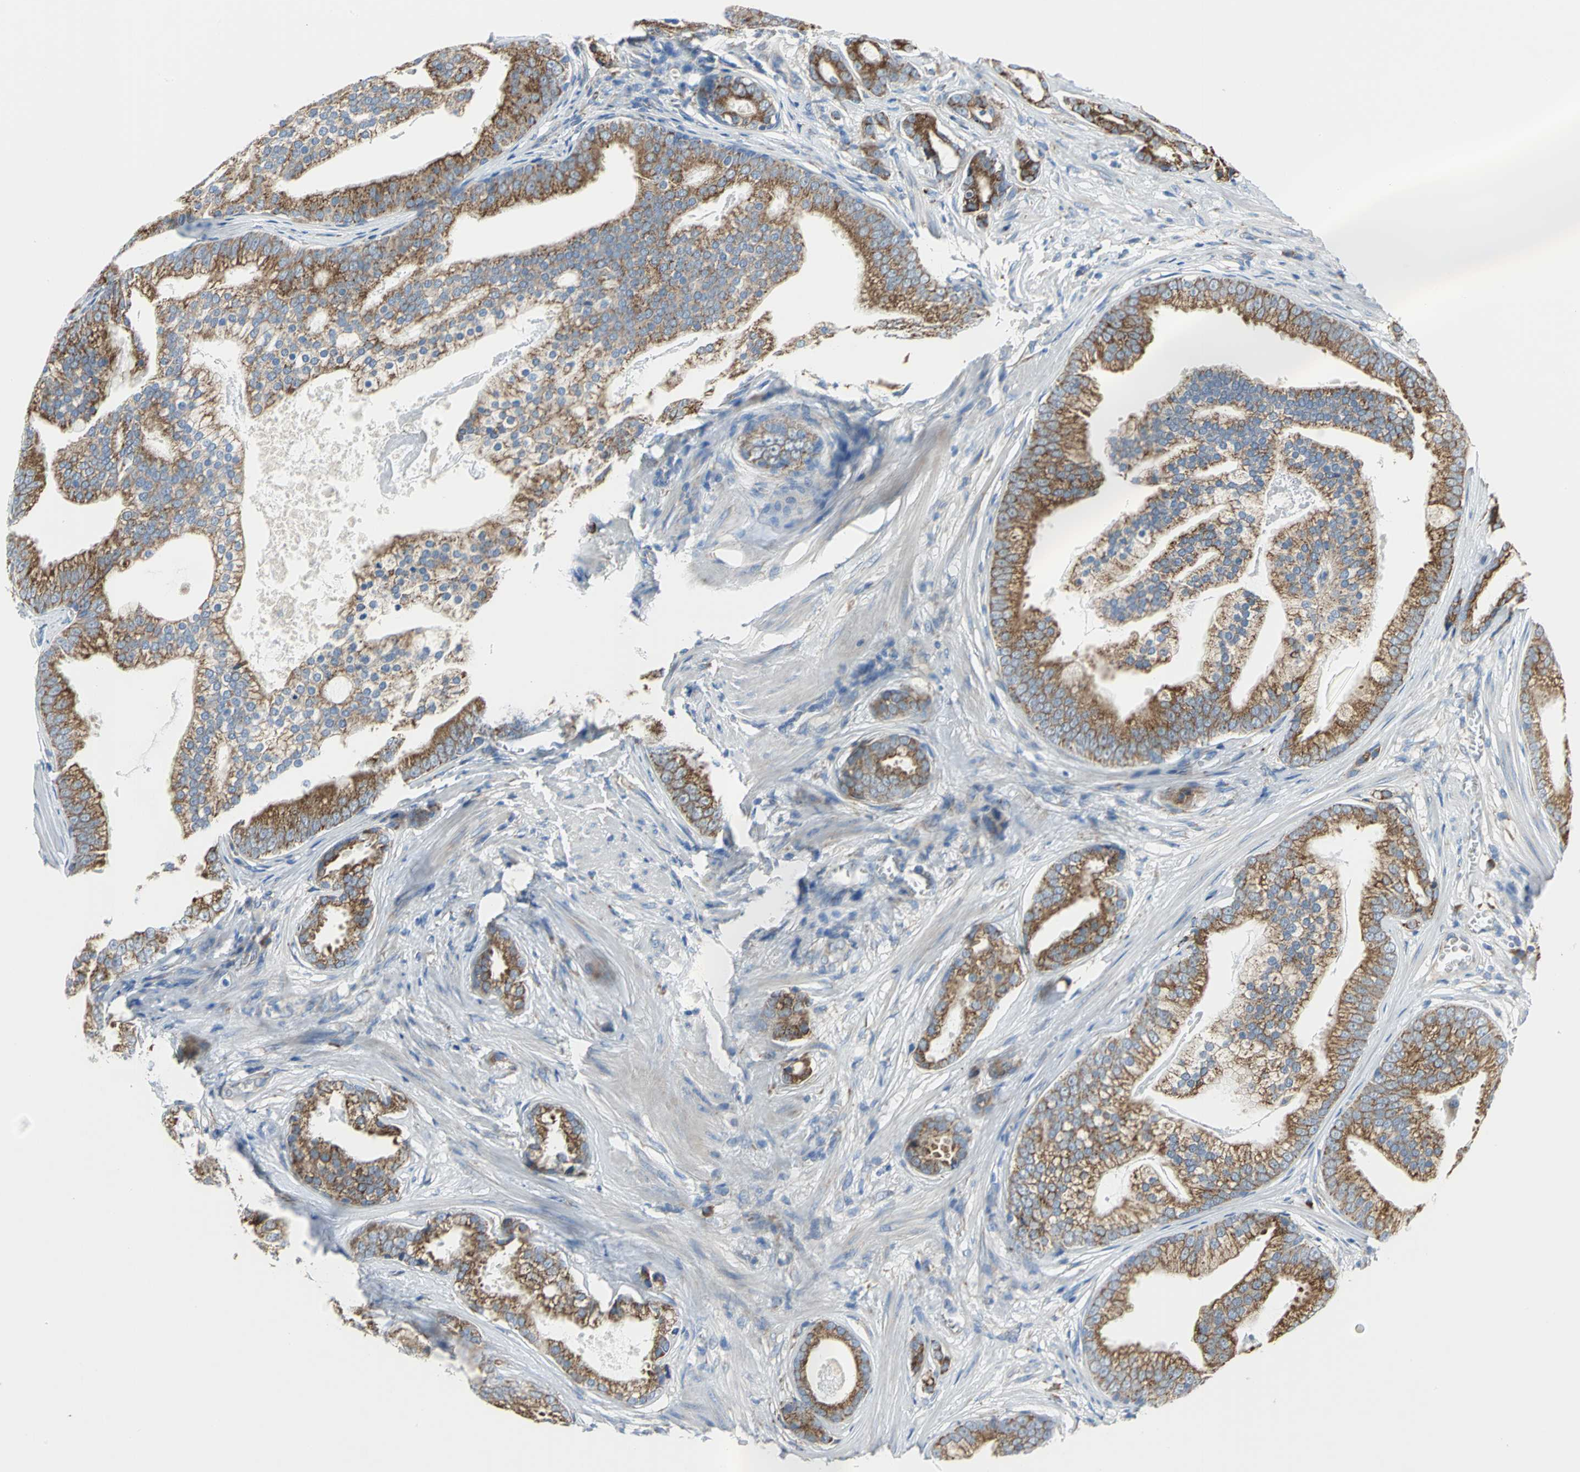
{"staining": {"intensity": "strong", "quantity": ">75%", "location": "cytoplasmic/membranous"}, "tissue": "prostate cancer", "cell_type": "Tumor cells", "image_type": "cancer", "snomed": [{"axis": "morphology", "description": "Adenocarcinoma, Low grade"}, {"axis": "topography", "description": "Prostate"}], "caption": "Protein expression analysis of prostate cancer (adenocarcinoma (low-grade)) reveals strong cytoplasmic/membranous positivity in approximately >75% of tumor cells.", "gene": "TULP4", "patient": {"sex": "male", "age": 58}}